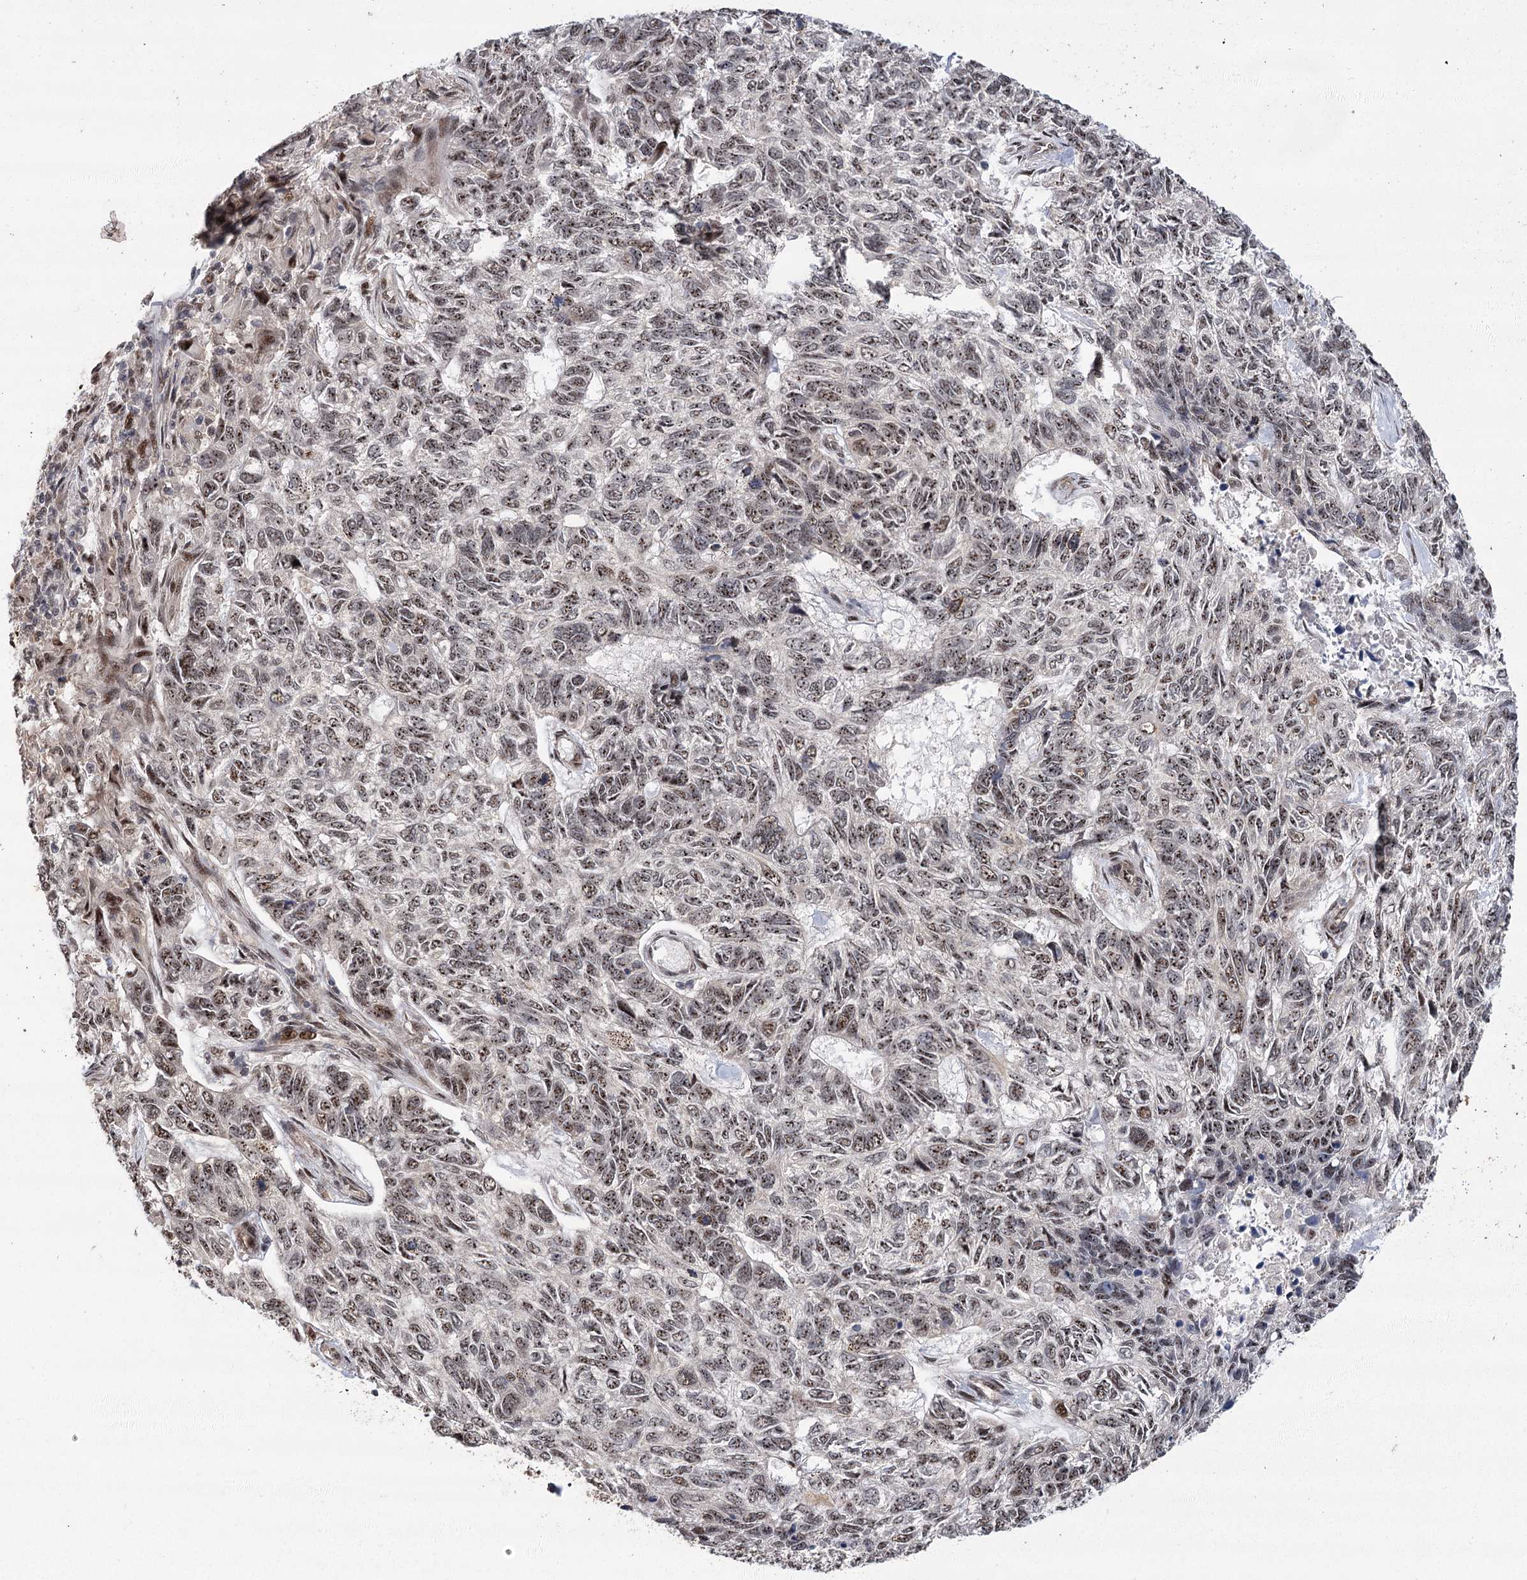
{"staining": {"intensity": "moderate", "quantity": ">75%", "location": "nuclear"}, "tissue": "skin cancer", "cell_type": "Tumor cells", "image_type": "cancer", "snomed": [{"axis": "morphology", "description": "Basal cell carcinoma"}, {"axis": "topography", "description": "Skin"}], "caption": "Moderate nuclear positivity is appreciated in approximately >75% of tumor cells in skin cancer.", "gene": "PARM1", "patient": {"sex": "female", "age": 65}}